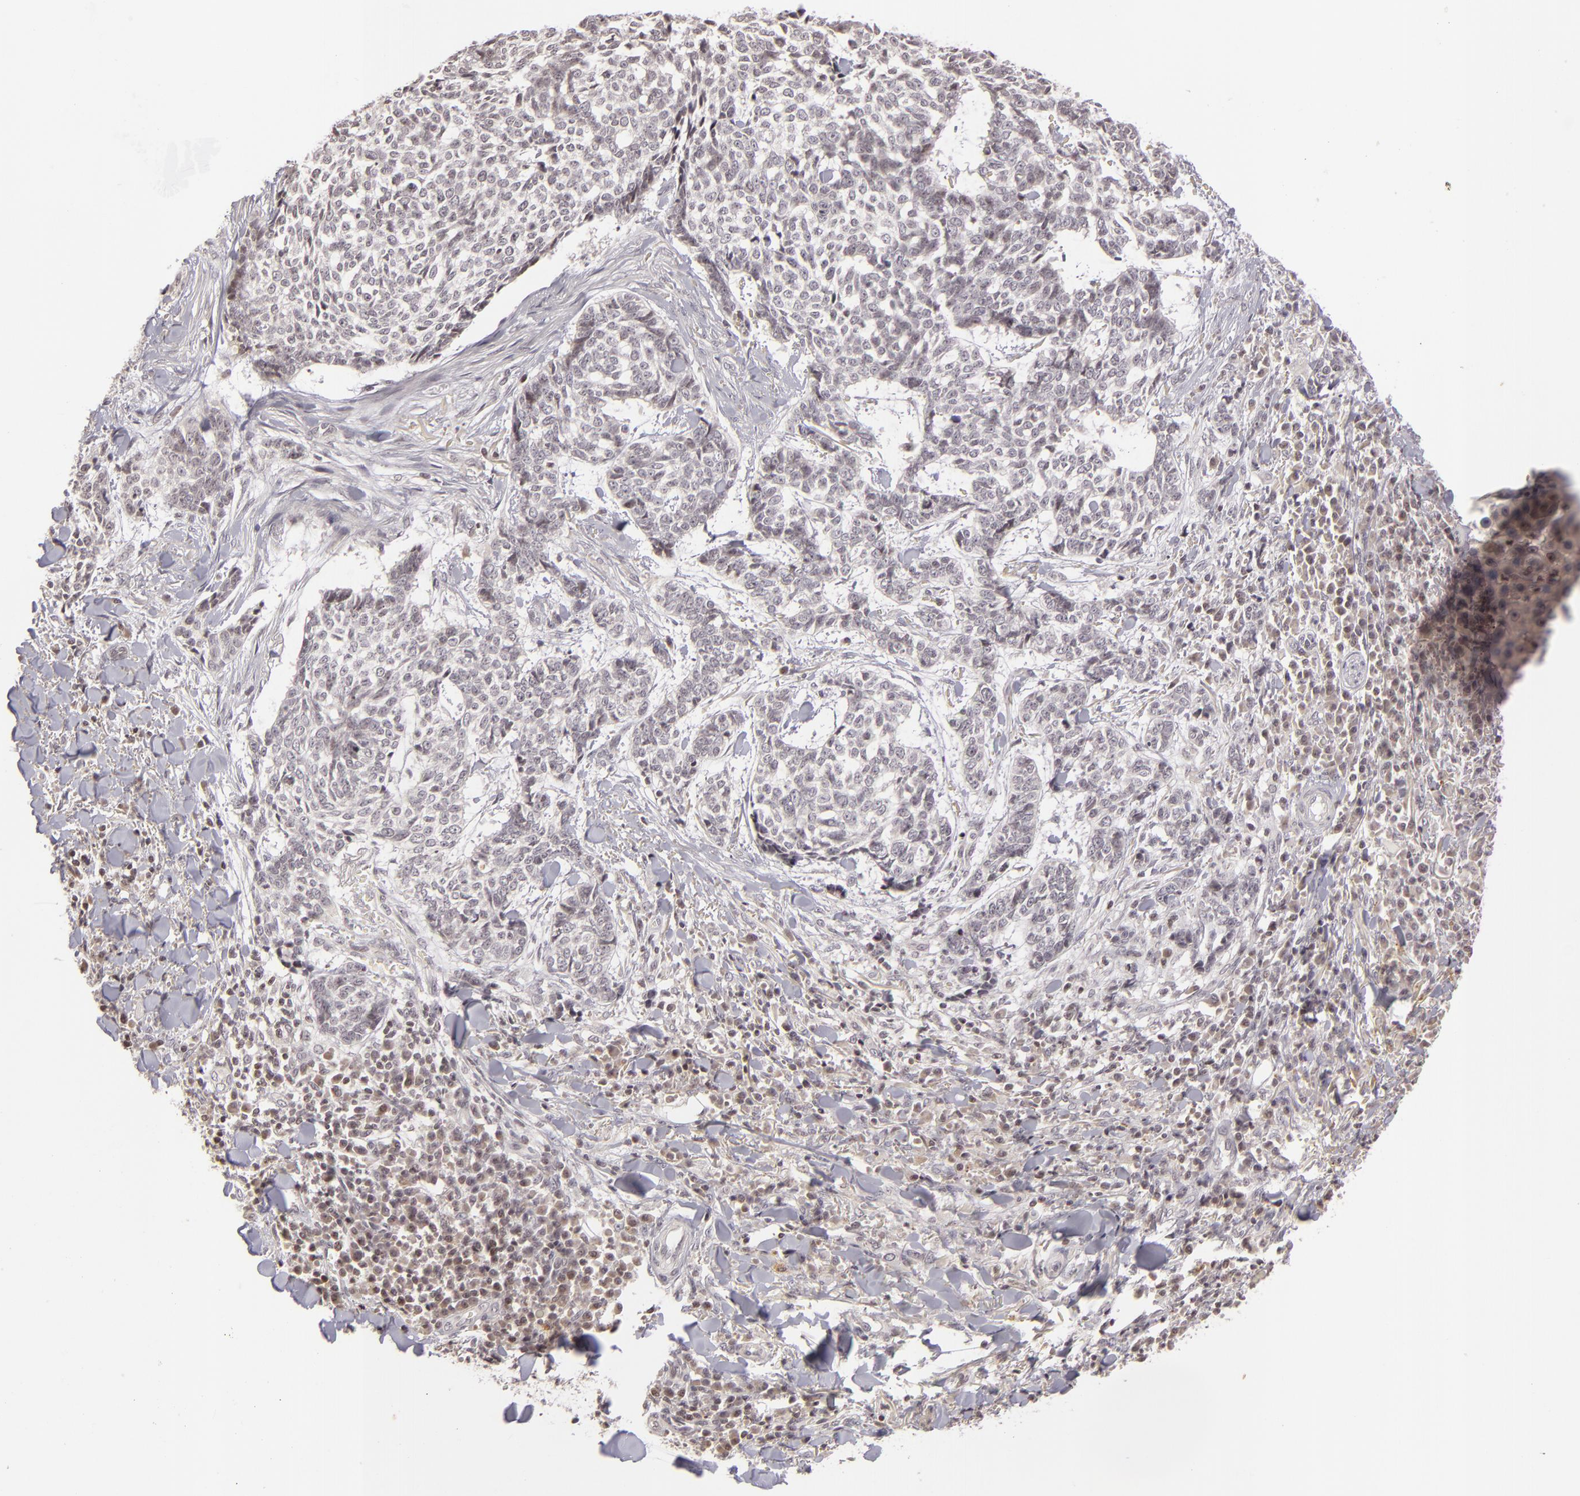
{"staining": {"intensity": "negative", "quantity": "none", "location": "none"}, "tissue": "skin cancer", "cell_type": "Tumor cells", "image_type": "cancer", "snomed": [{"axis": "morphology", "description": "Basal cell carcinoma"}, {"axis": "topography", "description": "Skin"}], "caption": "Immunohistochemistry (IHC) histopathology image of neoplastic tissue: skin basal cell carcinoma stained with DAB (3,3'-diaminobenzidine) demonstrates no significant protein staining in tumor cells.", "gene": "AKAP6", "patient": {"sex": "female", "age": 89}}